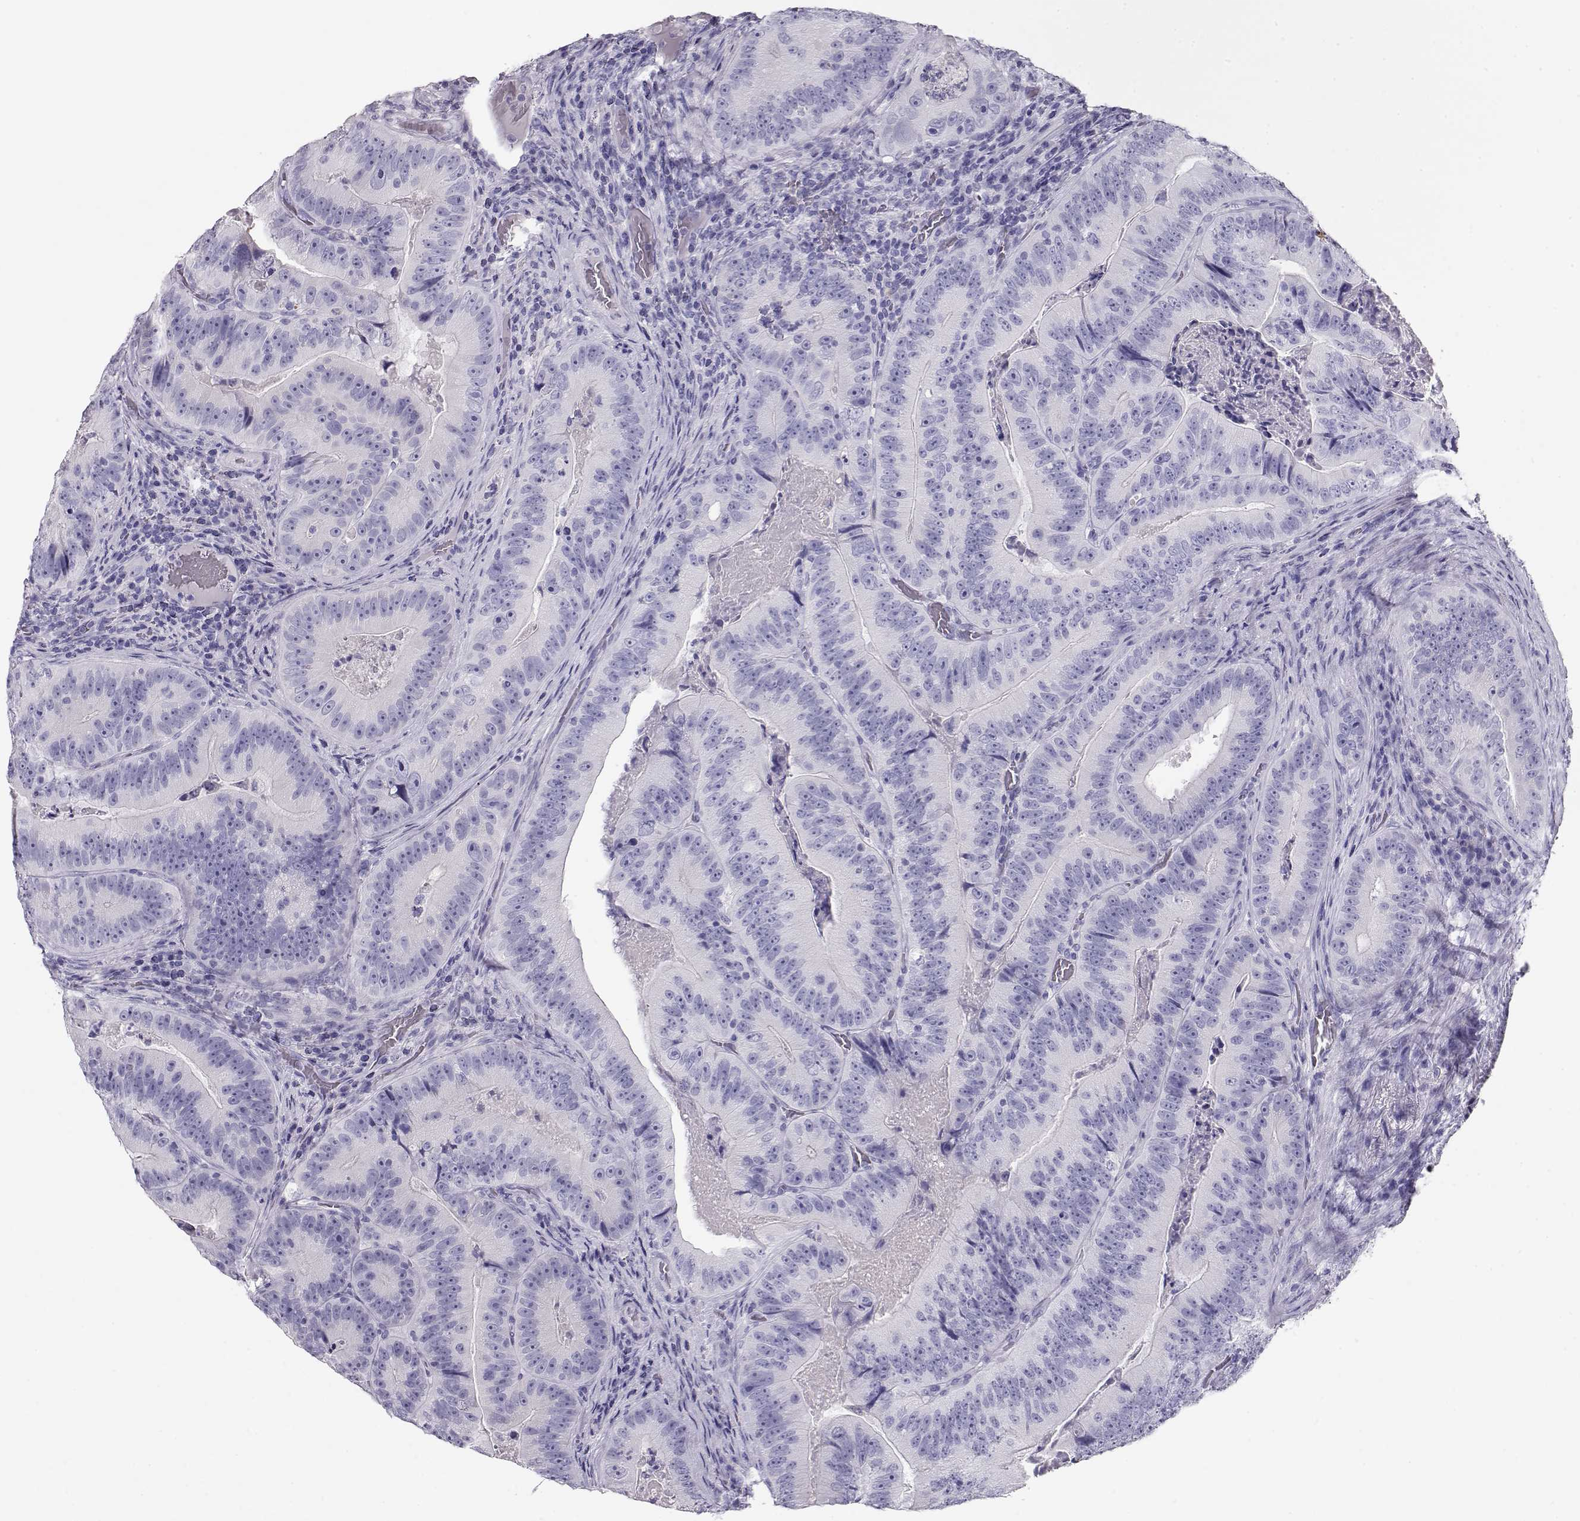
{"staining": {"intensity": "negative", "quantity": "none", "location": "none"}, "tissue": "colorectal cancer", "cell_type": "Tumor cells", "image_type": "cancer", "snomed": [{"axis": "morphology", "description": "Adenocarcinoma, NOS"}, {"axis": "topography", "description": "Colon"}], "caption": "IHC photomicrograph of human colorectal cancer (adenocarcinoma) stained for a protein (brown), which exhibits no positivity in tumor cells. (DAB immunohistochemistry visualized using brightfield microscopy, high magnification).", "gene": "CRX", "patient": {"sex": "female", "age": 86}}